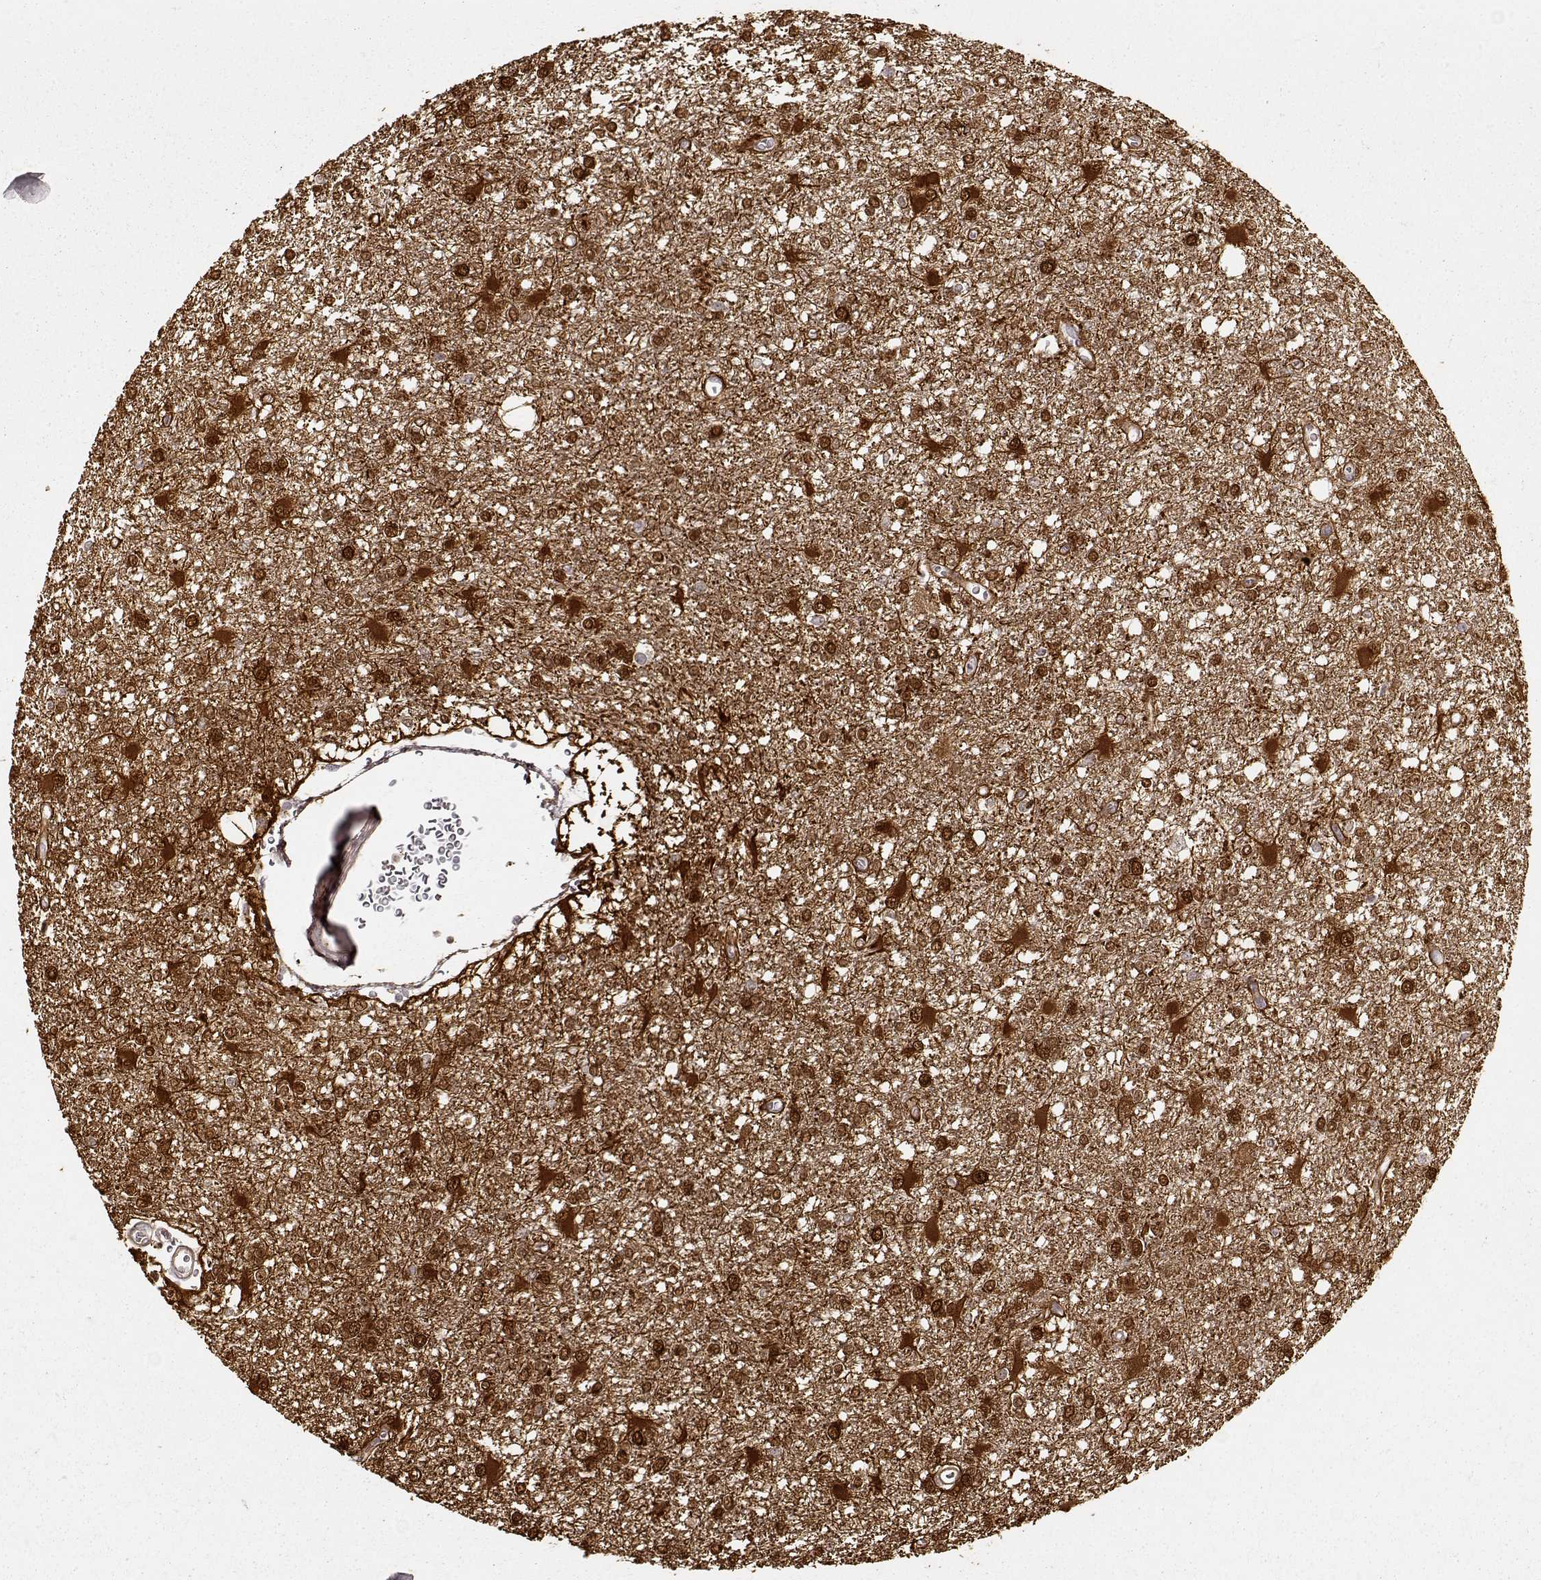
{"staining": {"intensity": "strong", "quantity": ">75%", "location": "cytoplasmic/membranous,nuclear"}, "tissue": "glioma", "cell_type": "Tumor cells", "image_type": "cancer", "snomed": [{"axis": "morphology", "description": "Glioma, malignant, High grade"}, {"axis": "topography", "description": "Cerebral cortex"}], "caption": "Immunohistochemical staining of human glioma displays high levels of strong cytoplasmic/membranous and nuclear positivity in approximately >75% of tumor cells.", "gene": "S100B", "patient": {"sex": "male", "age": 79}}